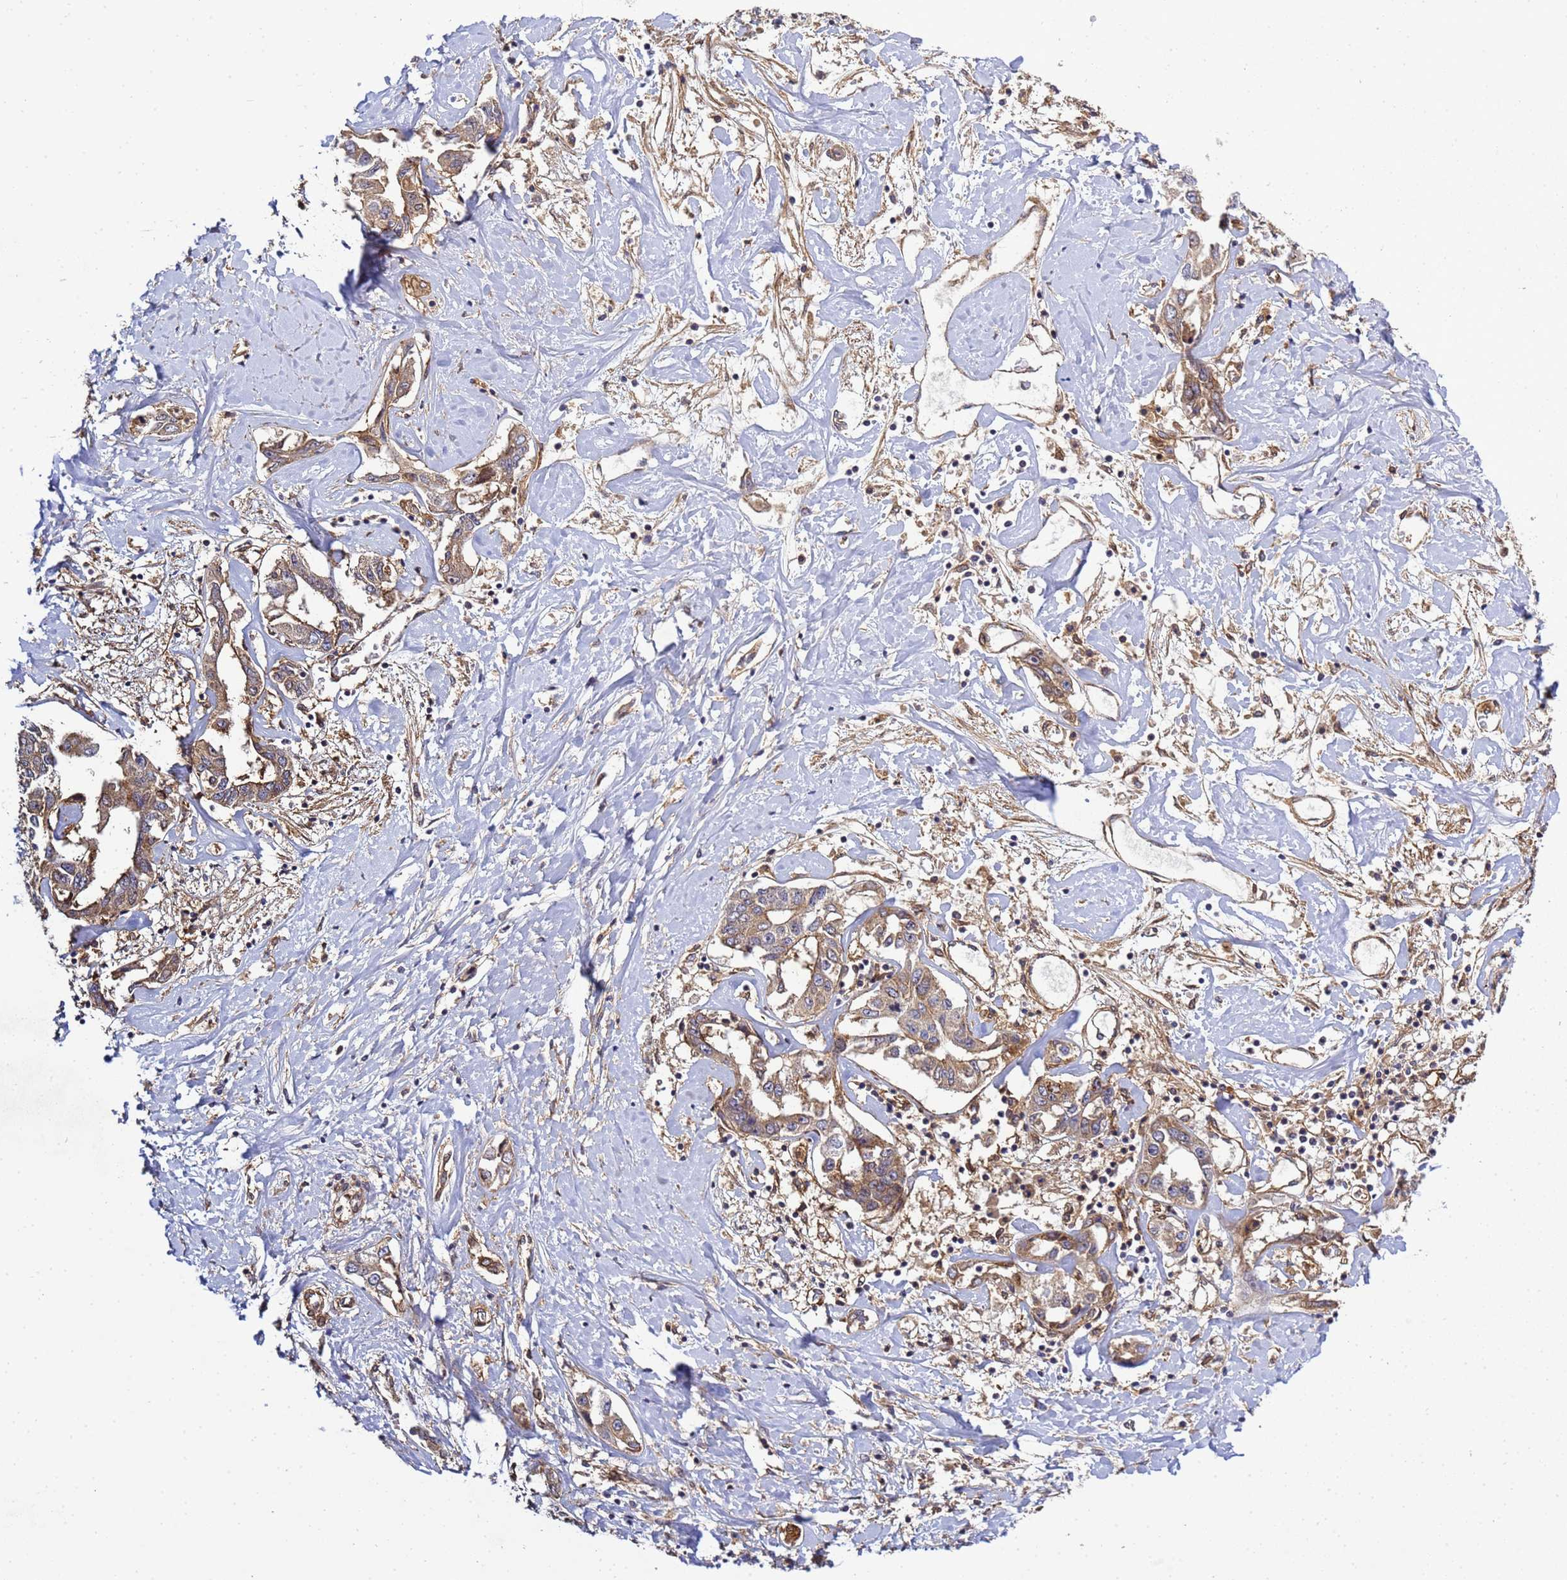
{"staining": {"intensity": "moderate", "quantity": ">75%", "location": "cytoplasmic/membranous"}, "tissue": "liver cancer", "cell_type": "Tumor cells", "image_type": "cancer", "snomed": [{"axis": "morphology", "description": "Cholangiocarcinoma"}, {"axis": "topography", "description": "Liver"}], "caption": "Liver cholangiocarcinoma stained for a protein reveals moderate cytoplasmic/membranous positivity in tumor cells. The staining is performed using DAB (3,3'-diaminobenzidine) brown chromogen to label protein expression. The nuclei are counter-stained blue using hematoxylin.", "gene": "C8orf34", "patient": {"sex": "male", "age": 59}}